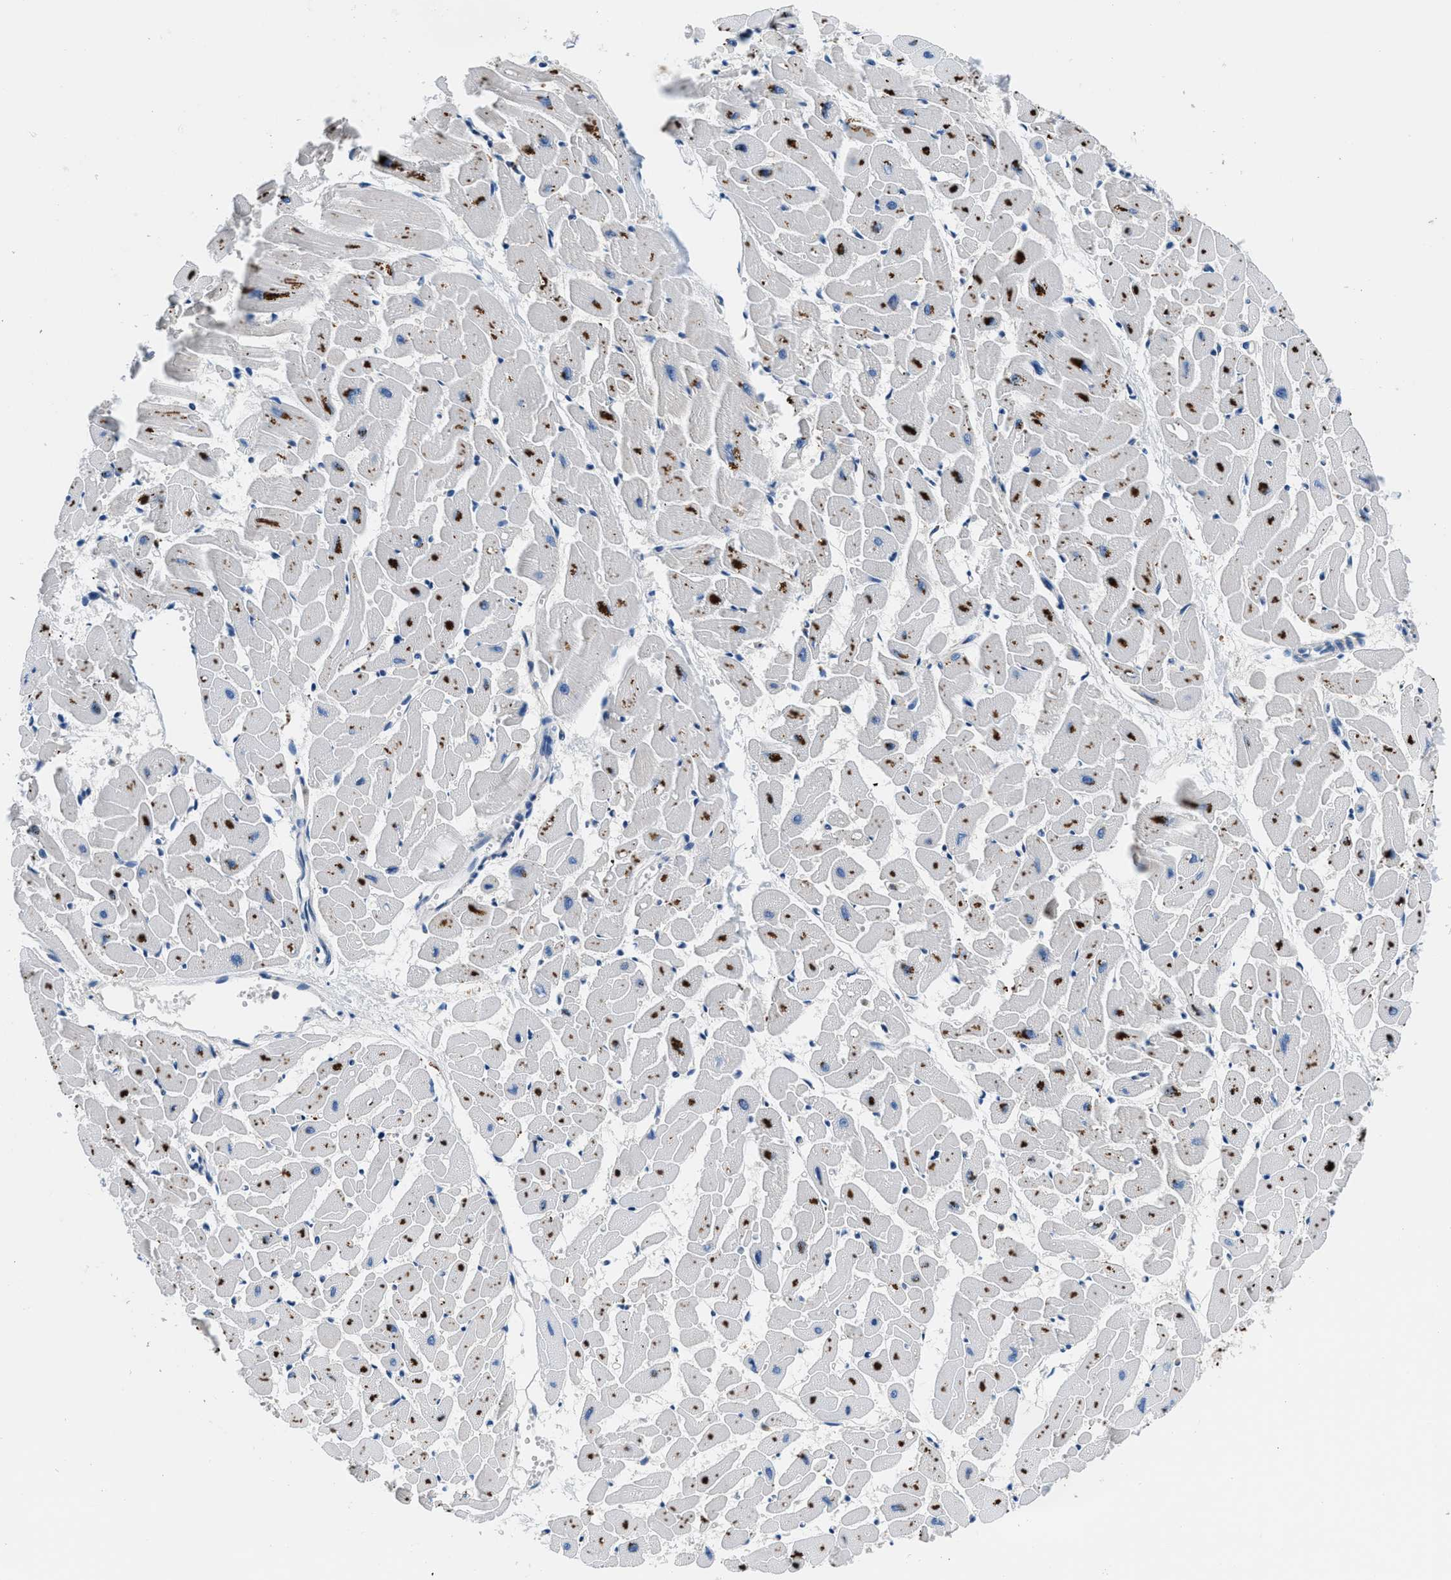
{"staining": {"intensity": "strong", "quantity": "<25%", "location": "cytoplasmic/membranous"}, "tissue": "heart muscle", "cell_type": "Cardiomyocytes", "image_type": "normal", "snomed": [{"axis": "morphology", "description": "Normal tissue, NOS"}, {"axis": "topography", "description": "Heart"}], "caption": "Immunohistochemistry of unremarkable human heart muscle demonstrates medium levels of strong cytoplasmic/membranous expression in approximately <25% of cardiomyocytes.", "gene": "ADGRE3", "patient": {"sex": "female", "age": 19}}